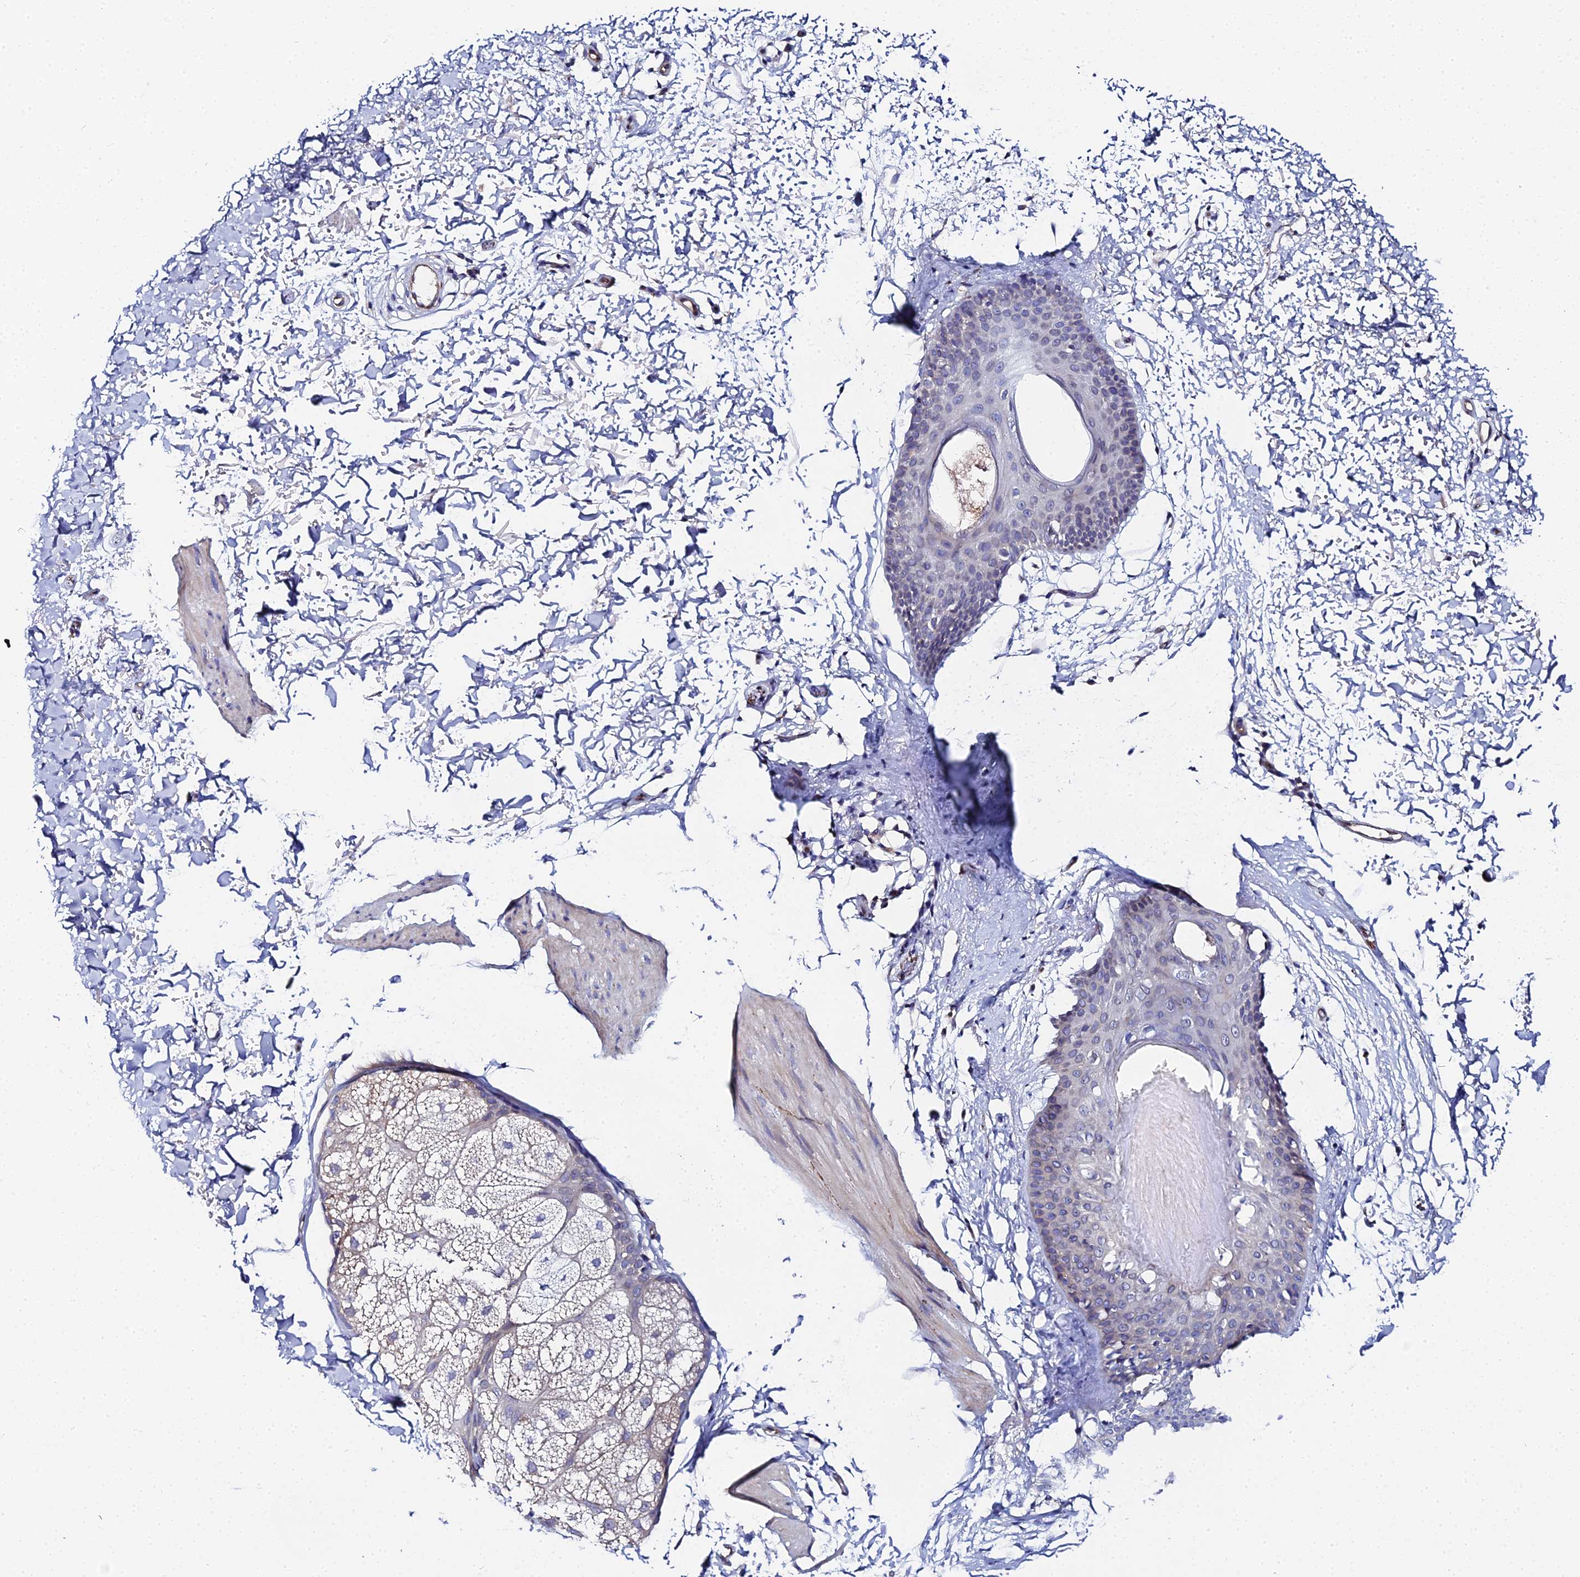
{"staining": {"intensity": "negative", "quantity": "none", "location": "none"}, "tissue": "skin", "cell_type": "Fibroblasts", "image_type": "normal", "snomed": [{"axis": "morphology", "description": "Normal tissue, NOS"}, {"axis": "topography", "description": "Skin"}], "caption": "DAB immunohistochemical staining of unremarkable human skin demonstrates no significant staining in fibroblasts. (Immunohistochemistry, brightfield microscopy, high magnification).", "gene": "APOBEC3H", "patient": {"sex": "male", "age": 66}}